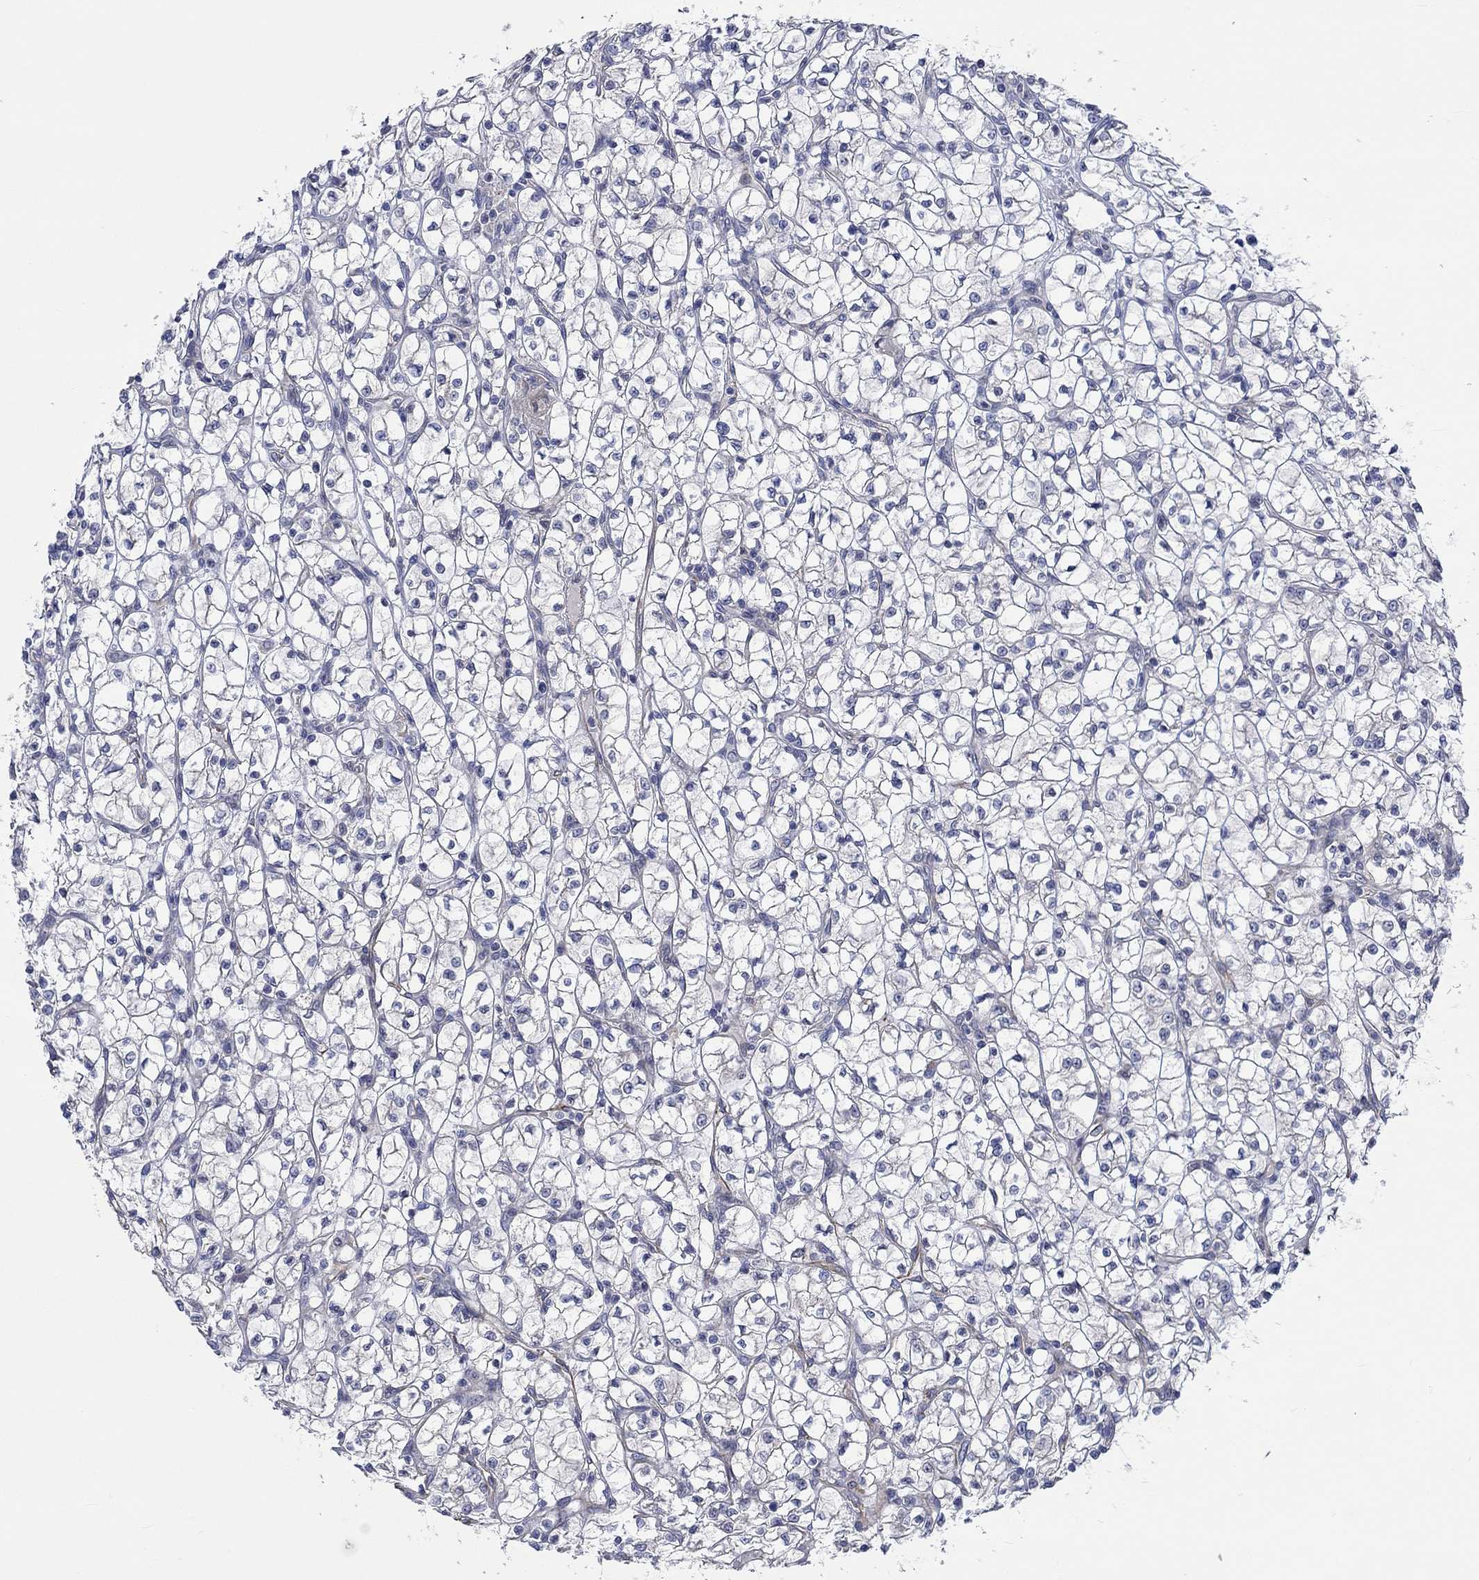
{"staining": {"intensity": "negative", "quantity": "none", "location": "none"}, "tissue": "renal cancer", "cell_type": "Tumor cells", "image_type": "cancer", "snomed": [{"axis": "morphology", "description": "Adenocarcinoma, NOS"}, {"axis": "topography", "description": "Kidney"}], "caption": "A micrograph of adenocarcinoma (renal) stained for a protein demonstrates no brown staining in tumor cells.", "gene": "CAMK1D", "patient": {"sex": "female", "age": 64}}